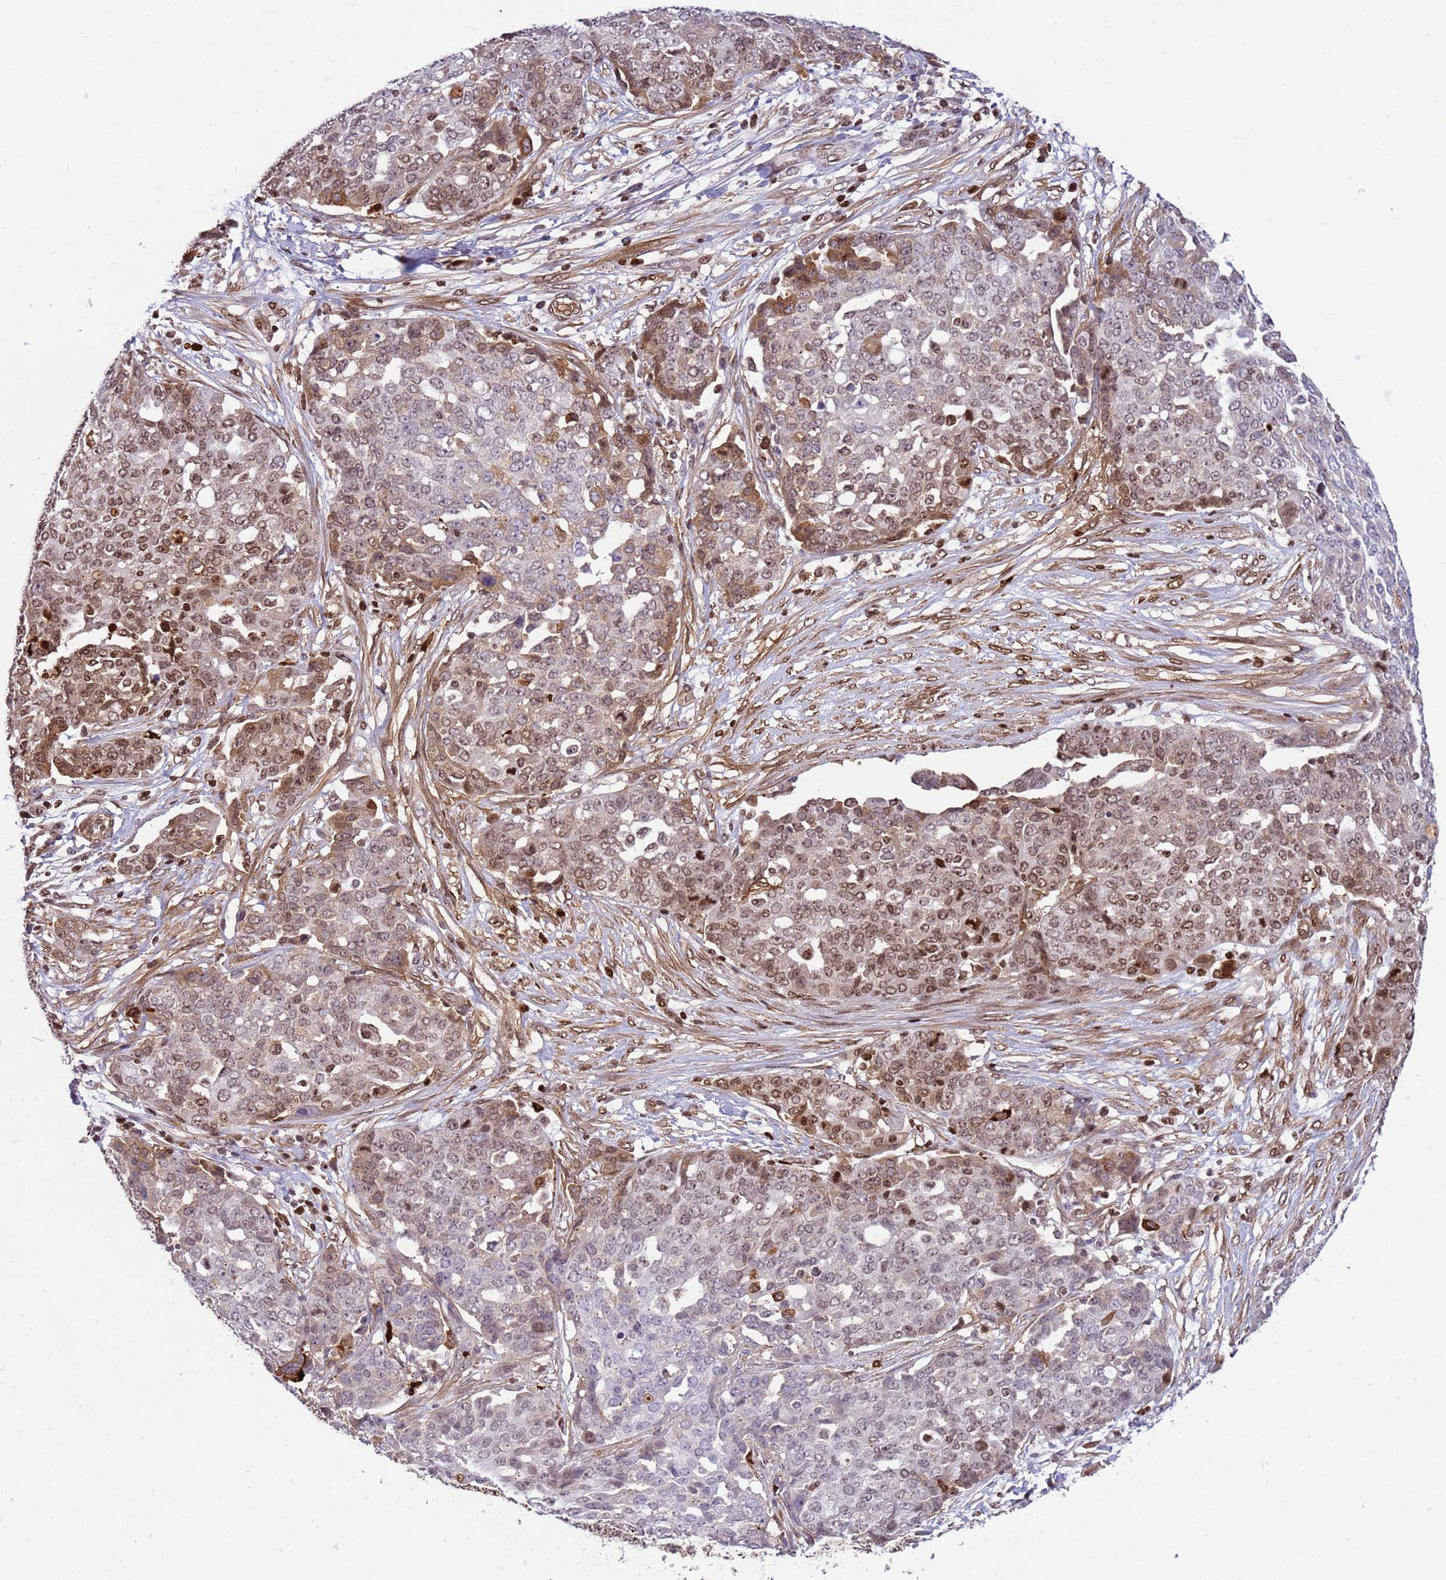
{"staining": {"intensity": "moderate", "quantity": "25%-75%", "location": "cytoplasmic/membranous,nuclear"}, "tissue": "ovarian cancer", "cell_type": "Tumor cells", "image_type": "cancer", "snomed": [{"axis": "morphology", "description": "Cystadenocarcinoma, serous, NOS"}, {"axis": "topography", "description": "Soft tissue"}, {"axis": "topography", "description": "Ovary"}], "caption": "A medium amount of moderate cytoplasmic/membranous and nuclear positivity is identified in about 25%-75% of tumor cells in ovarian serous cystadenocarcinoma tissue.", "gene": "ORM1", "patient": {"sex": "female", "age": 57}}